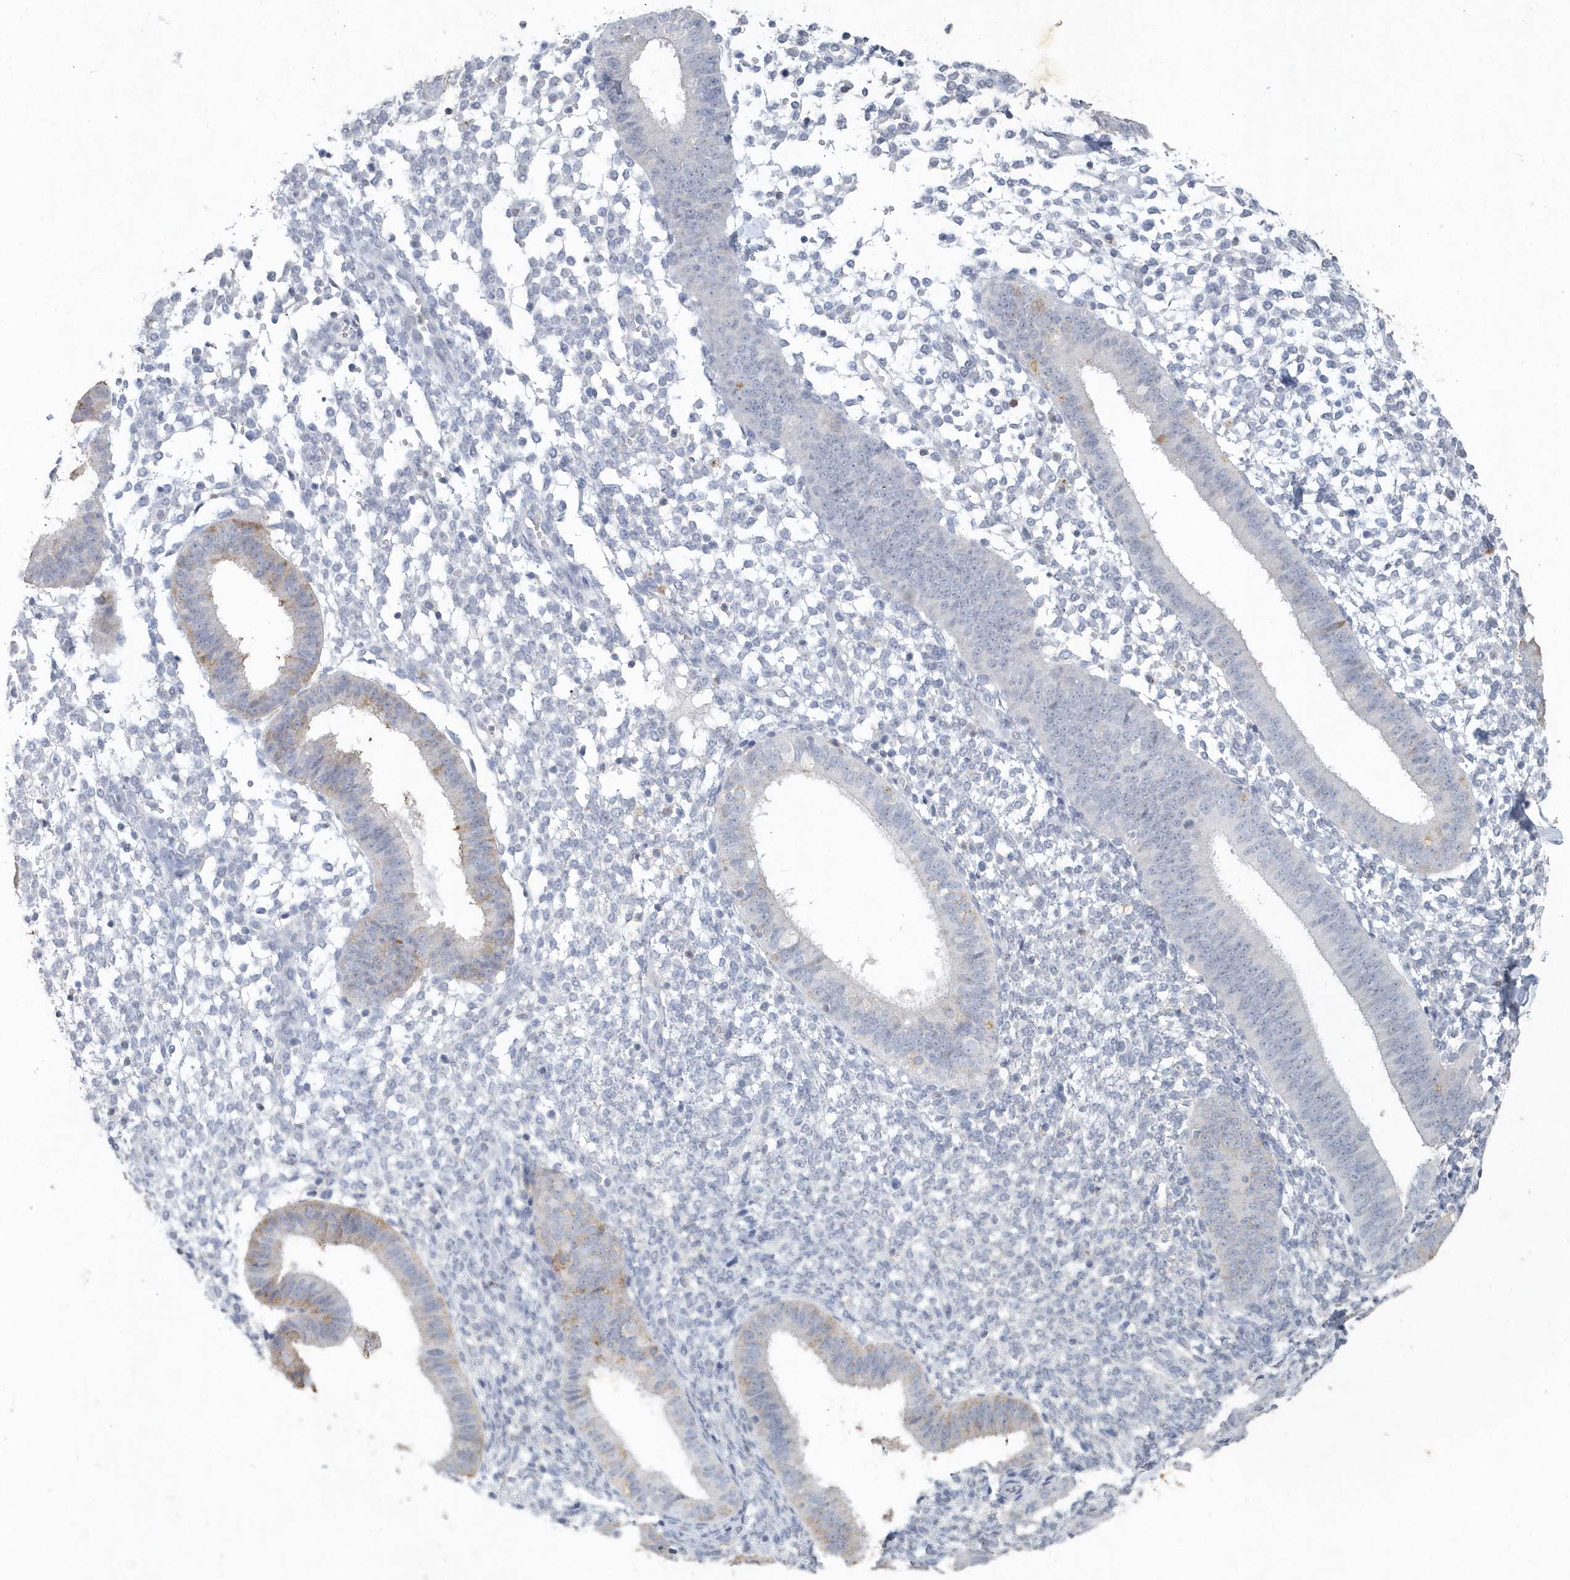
{"staining": {"intensity": "negative", "quantity": "none", "location": "none"}, "tissue": "endometrium", "cell_type": "Cells in endometrial stroma", "image_type": "normal", "snomed": [{"axis": "morphology", "description": "Normal tissue, NOS"}, {"axis": "topography", "description": "Uterus"}, {"axis": "topography", "description": "Endometrium"}], "caption": "IHC histopathology image of benign human endometrium stained for a protein (brown), which exhibits no positivity in cells in endometrial stroma.", "gene": "PDCD1", "patient": {"sex": "female", "age": 48}}